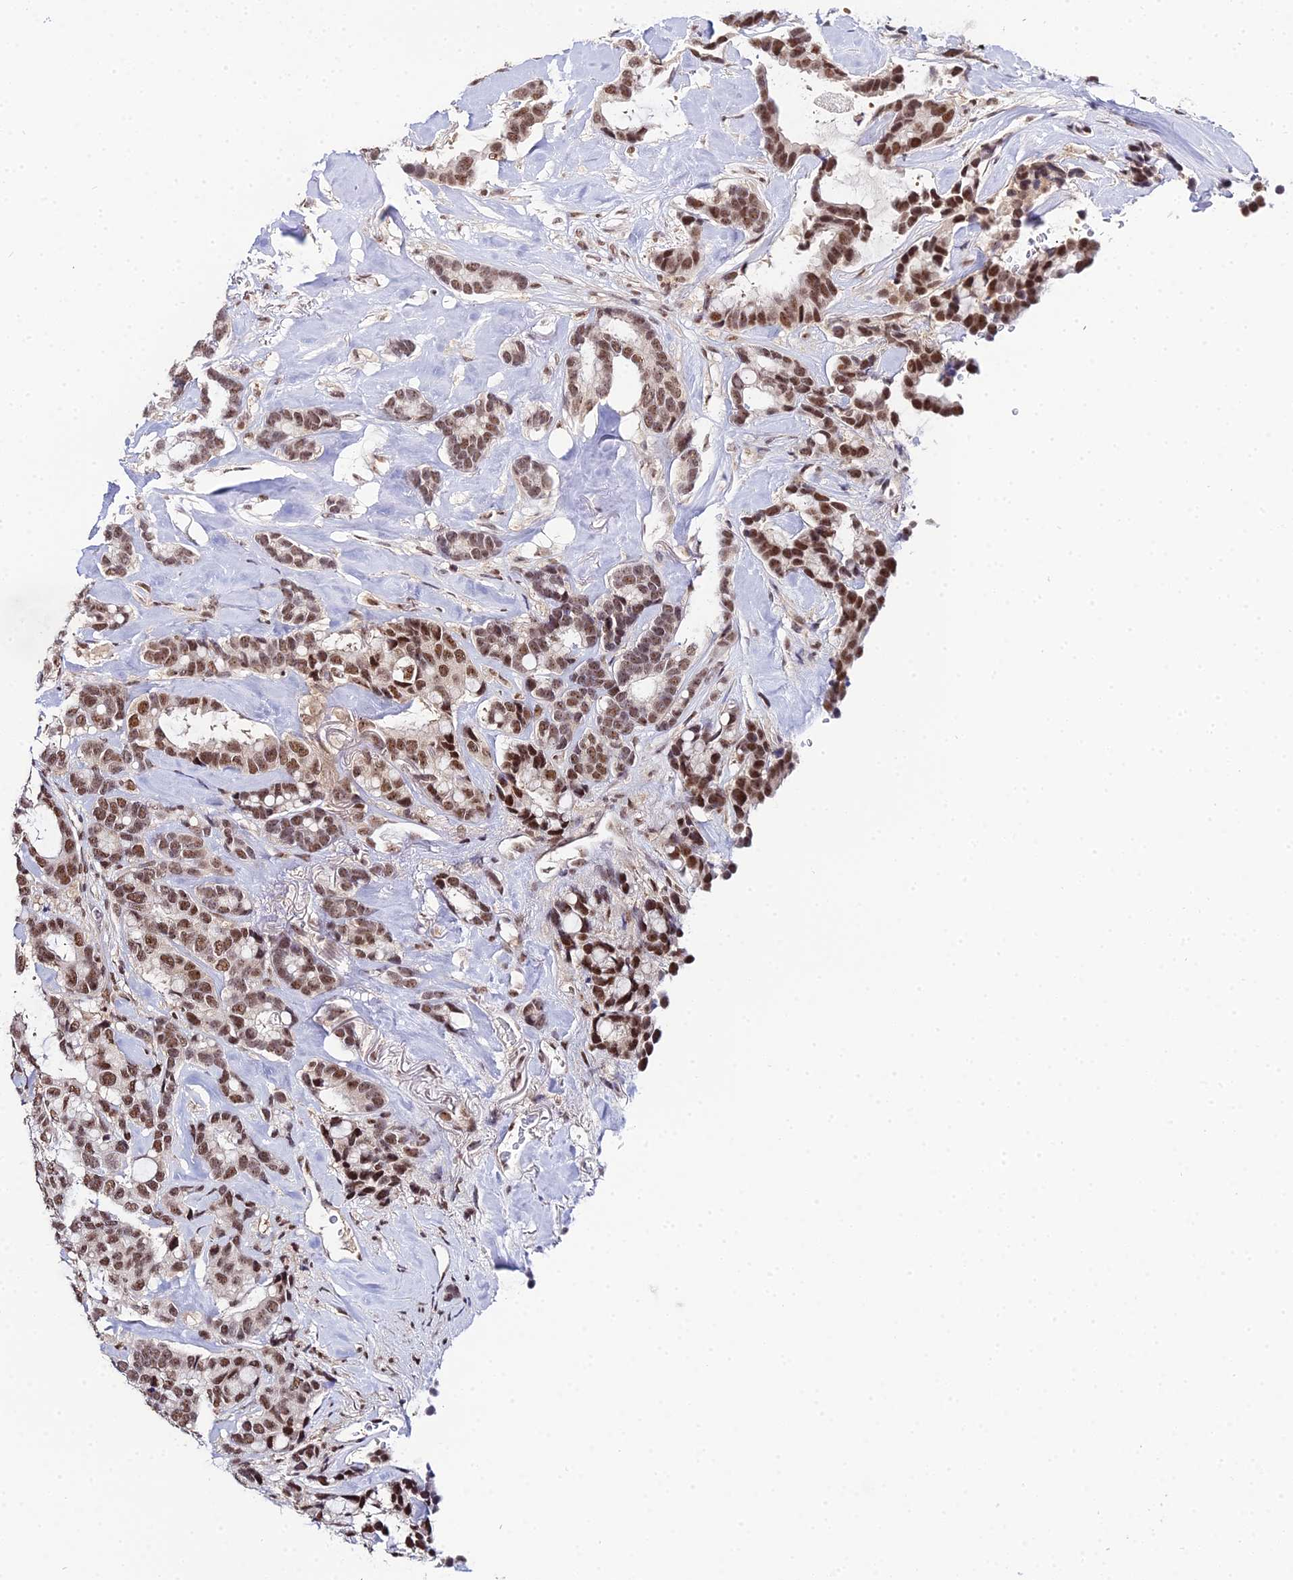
{"staining": {"intensity": "moderate", "quantity": ">75%", "location": "nuclear"}, "tissue": "breast cancer", "cell_type": "Tumor cells", "image_type": "cancer", "snomed": [{"axis": "morphology", "description": "Duct carcinoma"}, {"axis": "topography", "description": "Breast"}], "caption": "Breast cancer (invasive ductal carcinoma) tissue shows moderate nuclear staining in approximately >75% of tumor cells, visualized by immunohistochemistry.", "gene": "EXOSC3", "patient": {"sex": "female", "age": 87}}